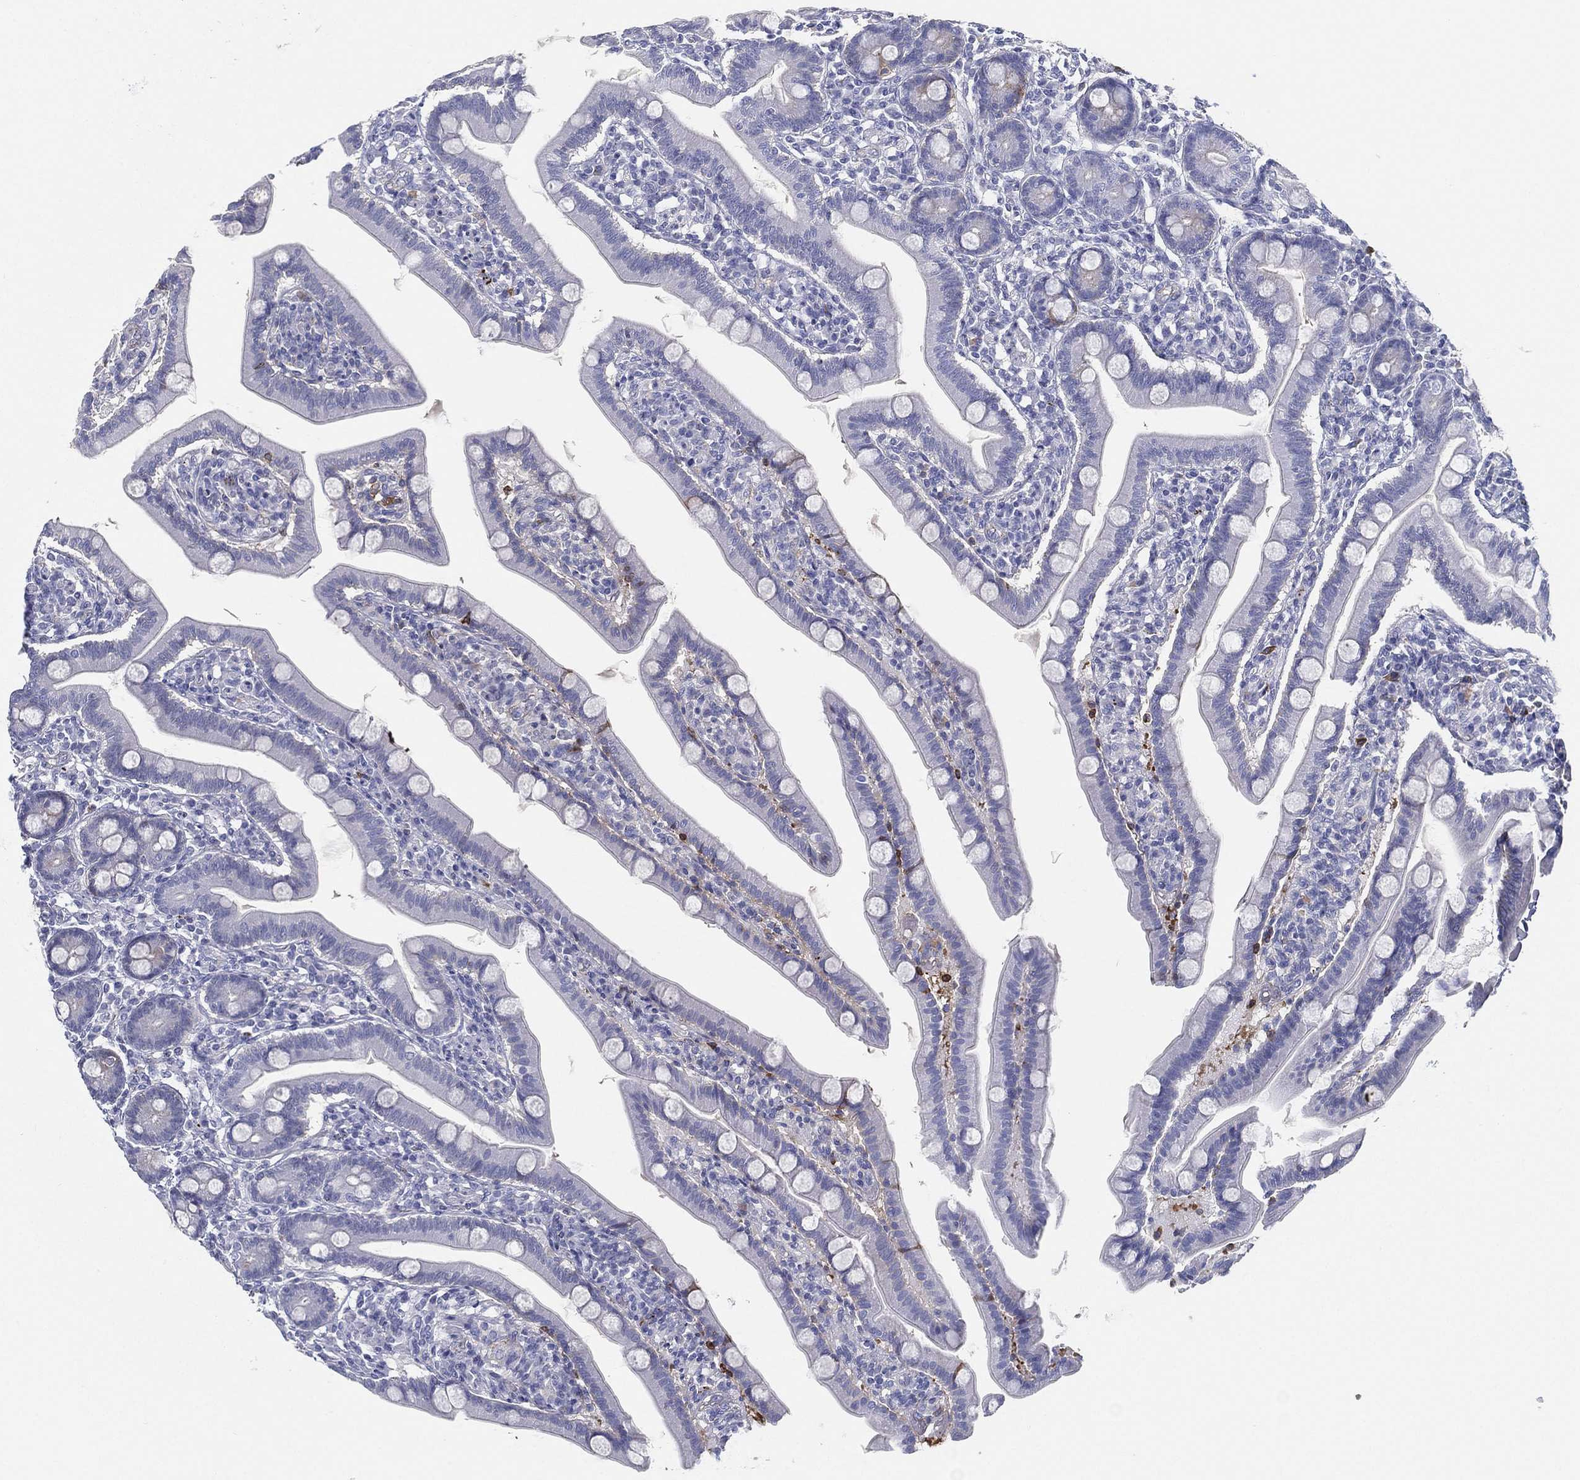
{"staining": {"intensity": "negative", "quantity": "none", "location": "none"}, "tissue": "small intestine", "cell_type": "Glandular cells", "image_type": "normal", "snomed": [{"axis": "morphology", "description": "Normal tissue, NOS"}, {"axis": "topography", "description": "Small intestine"}], "caption": "This is a histopathology image of immunohistochemistry staining of benign small intestine, which shows no staining in glandular cells. (DAB immunohistochemistry (IHC) visualized using brightfield microscopy, high magnification).", "gene": "IFNB1", "patient": {"sex": "male", "age": 66}}